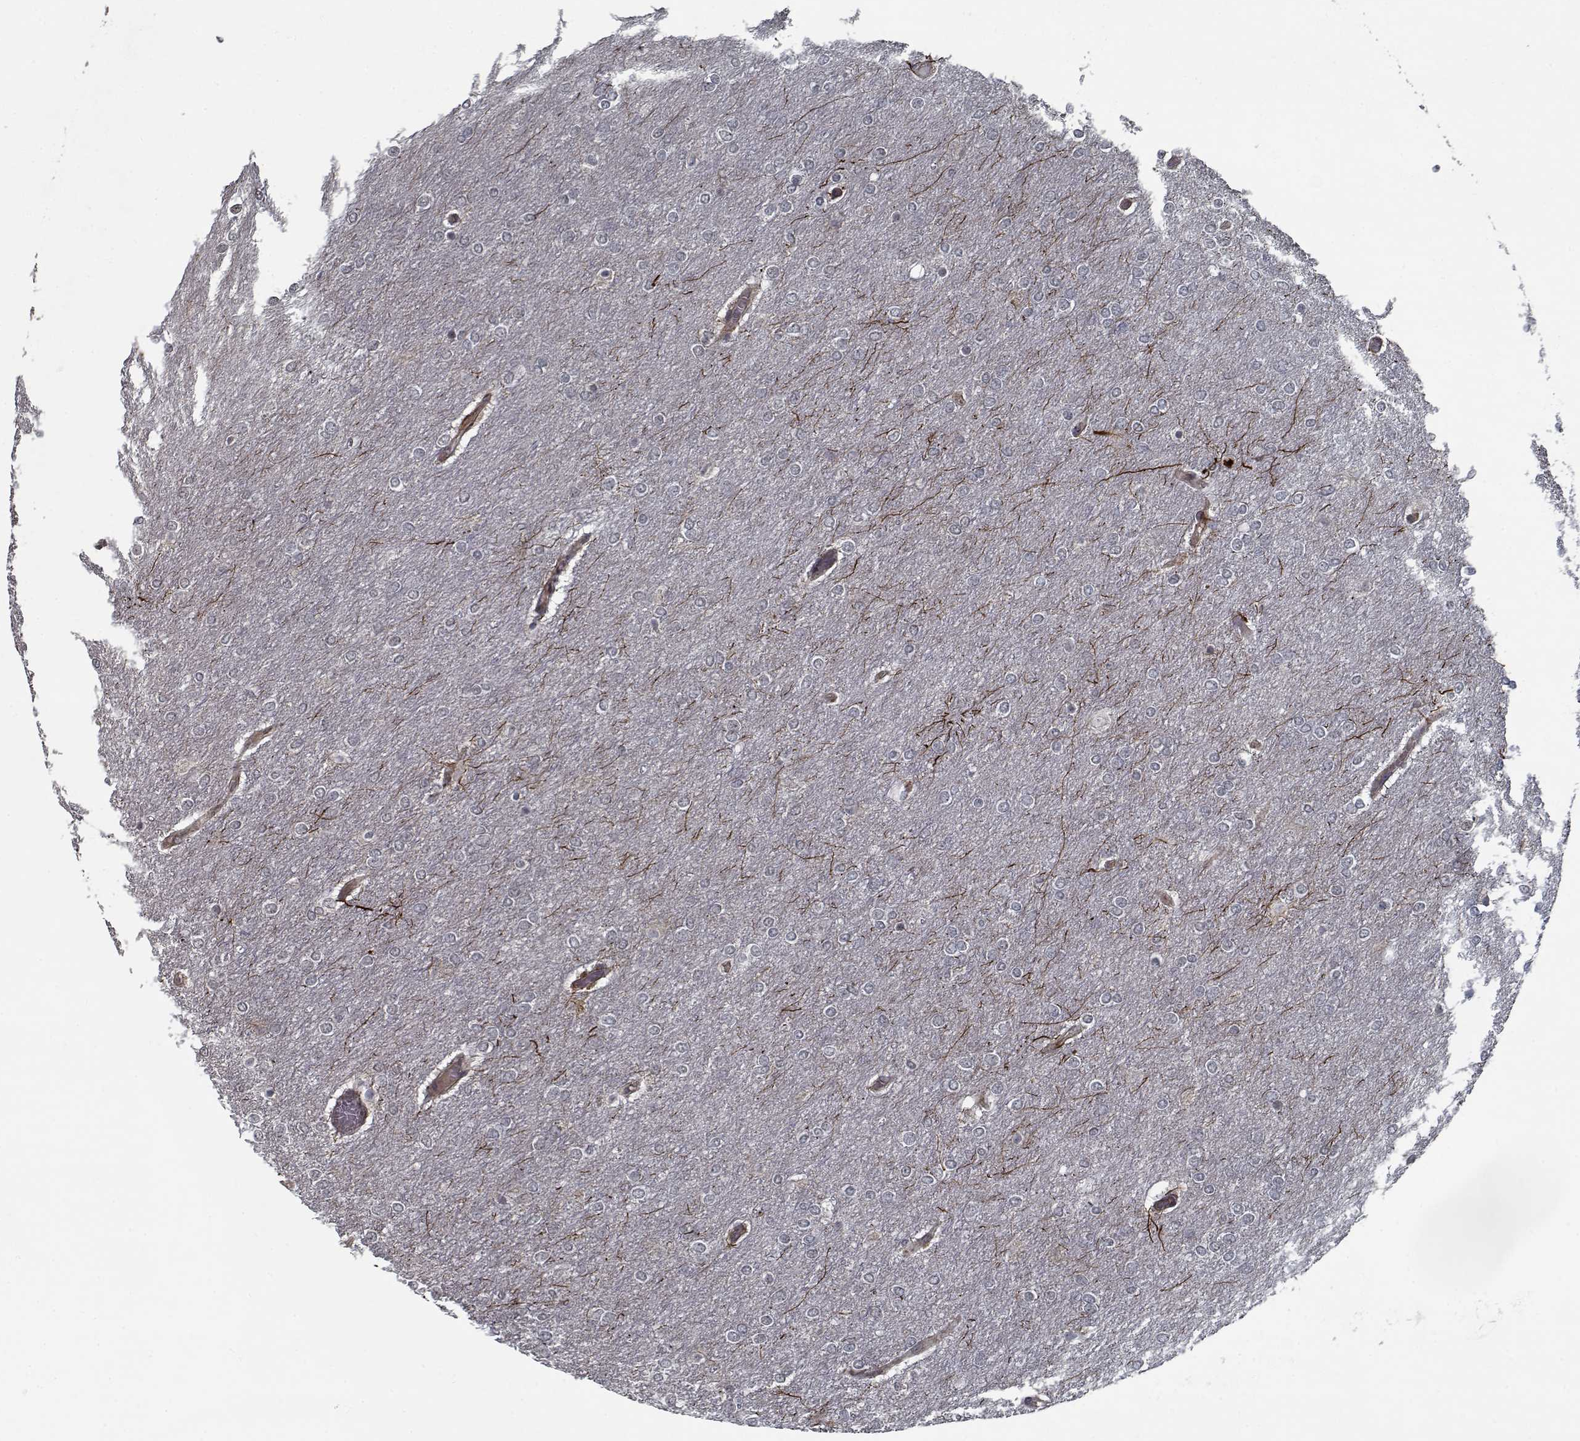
{"staining": {"intensity": "negative", "quantity": "none", "location": "none"}, "tissue": "glioma", "cell_type": "Tumor cells", "image_type": "cancer", "snomed": [{"axis": "morphology", "description": "Glioma, malignant, High grade"}, {"axis": "topography", "description": "Brain"}], "caption": "IHC micrograph of neoplastic tissue: high-grade glioma (malignant) stained with DAB (3,3'-diaminobenzidine) reveals no significant protein positivity in tumor cells.", "gene": "NLK", "patient": {"sex": "female", "age": 61}}